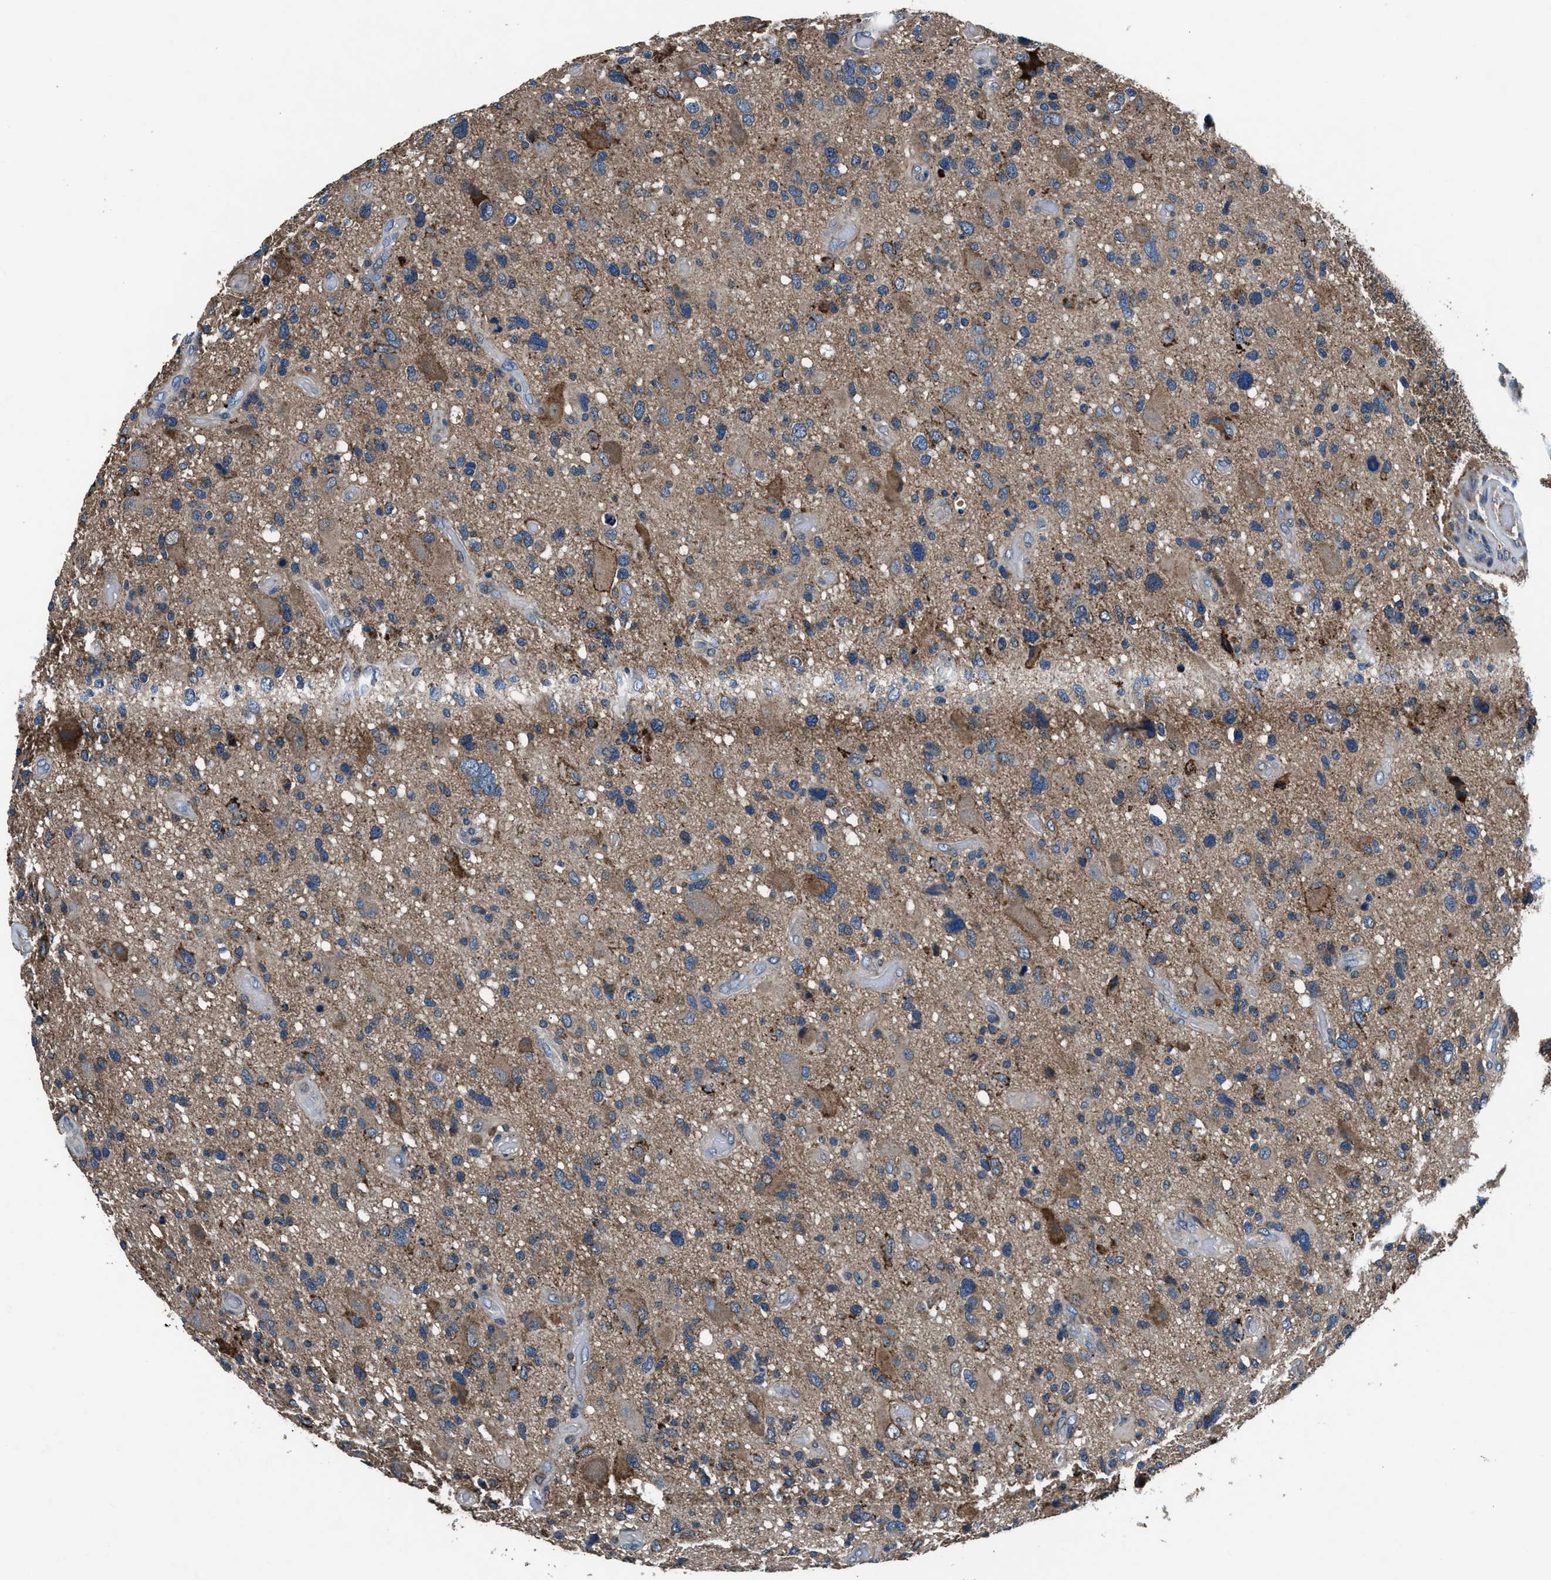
{"staining": {"intensity": "weak", "quantity": "25%-75%", "location": "cytoplasmic/membranous"}, "tissue": "glioma", "cell_type": "Tumor cells", "image_type": "cancer", "snomed": [{"axis": "morphology", "description": "Glioma, malignant, High grade"}, {"axis": "topography", "description": "Brain"}], "caption": "Protein staining by immunohistochemistry (IHC) exhibits weak cytoplasmic/membranous staining in approximately 25%-75% of tumor cells in high-grade glioma (malignant). (DAB IHC with brightfield microscopy, high magnification).", "gene": "PRTFDC1", "patient": {"sex": "male", "age": 33}}